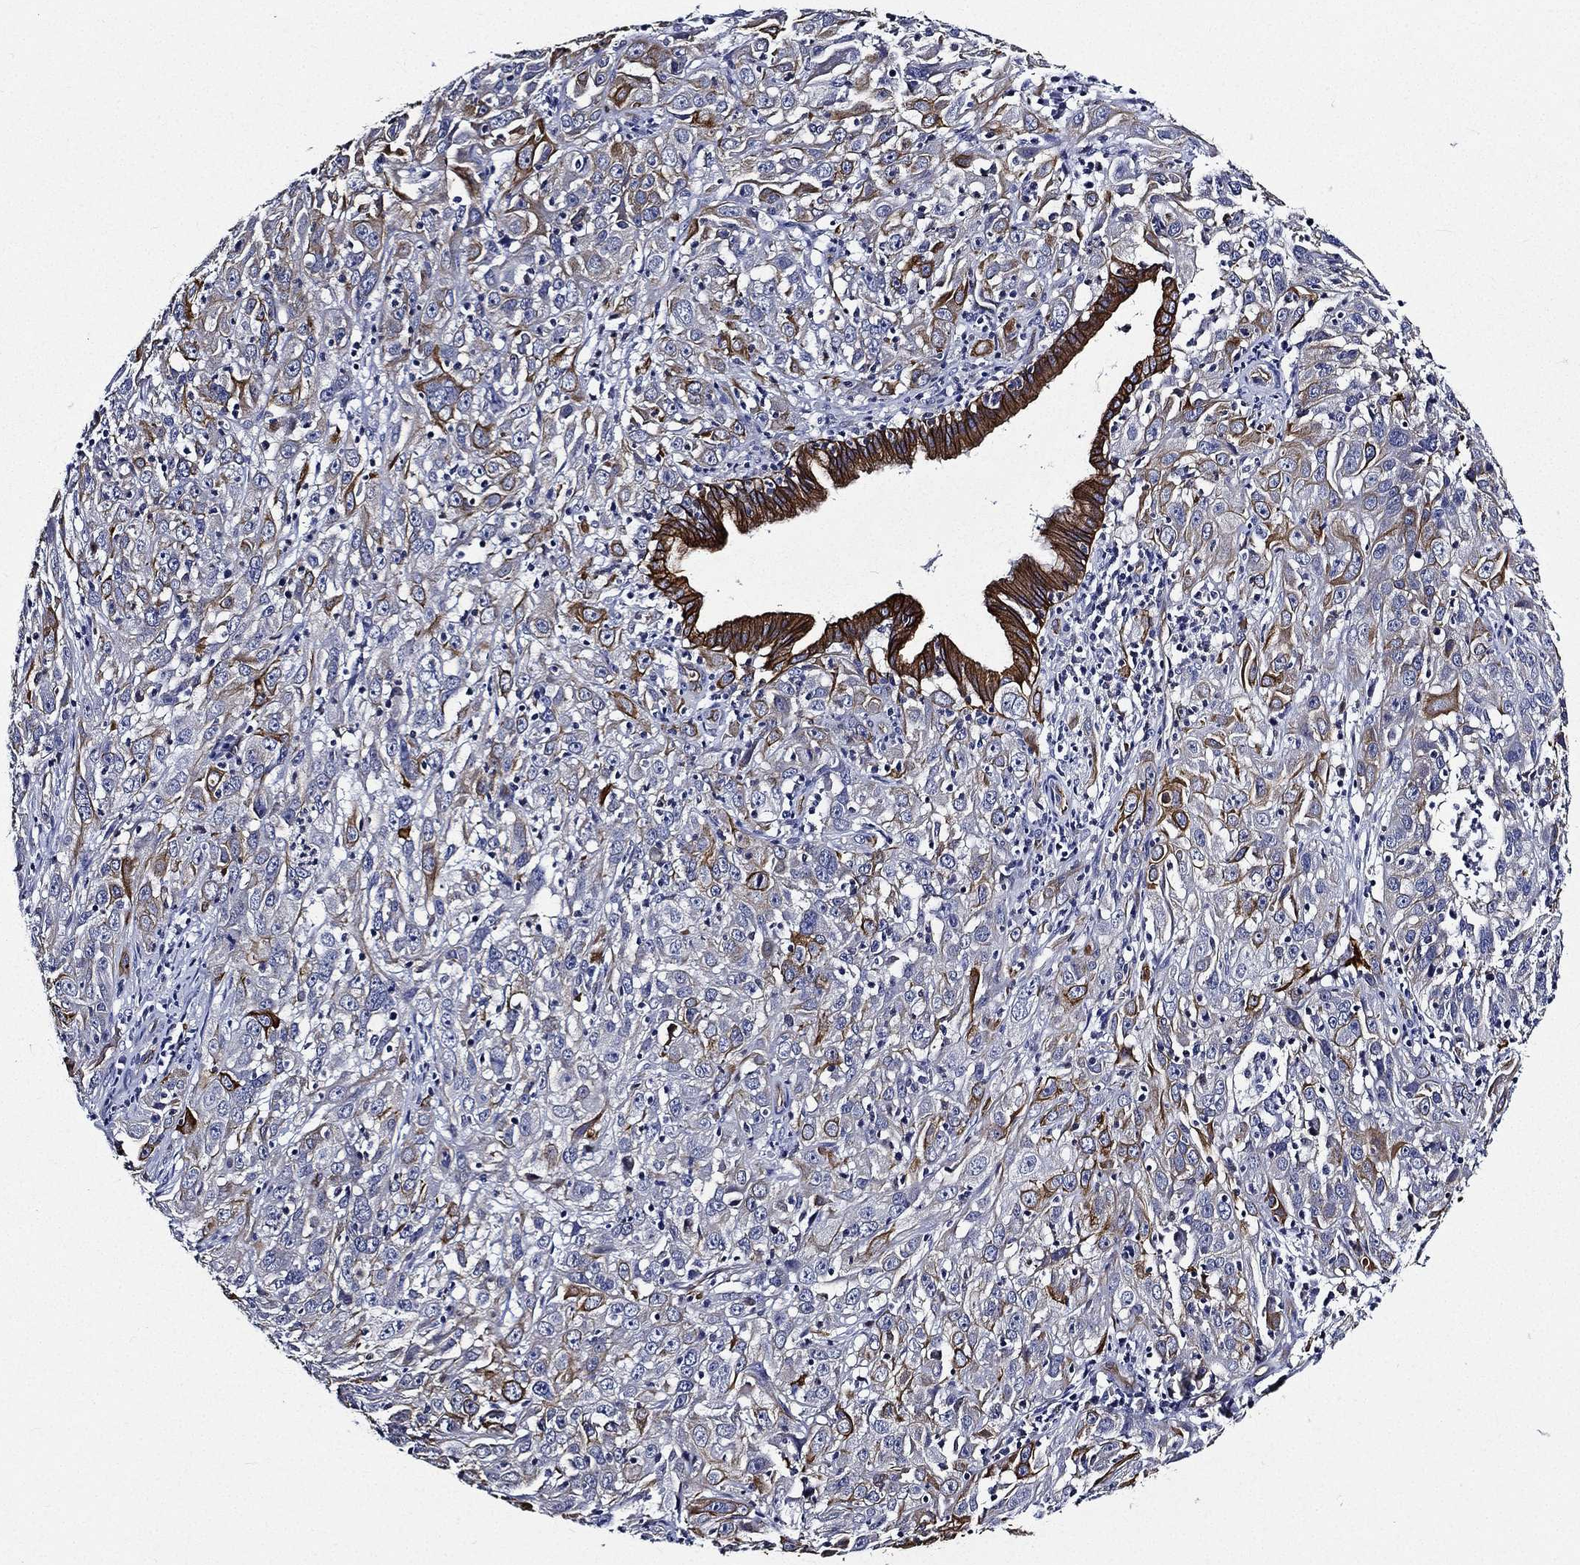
{"staining": {"intensity": "strong", "quantity": "25%-75%", "location": "cytoplasmic/membranous"}, "tissue": "cervical cancer", "cell_type": "Tumor cells", "image_type": "cancer", "snomed": [{"axis": "morphology", "description": "Squamous cell carcinoma, NOS"}, {"axis": "topography", "description": "Cervix"}], "caption": "Cervical squamous cell carcinoma stained for a protein shows strong cytoplasmic/membranous positivity in tumor cells. (DAB (3,3'-diaminobenzidine) IHC, brown staining for protein, blue staining for nuclei).", "gene": "NEDD9", "patient": {"sex": "female", "age": 32}}